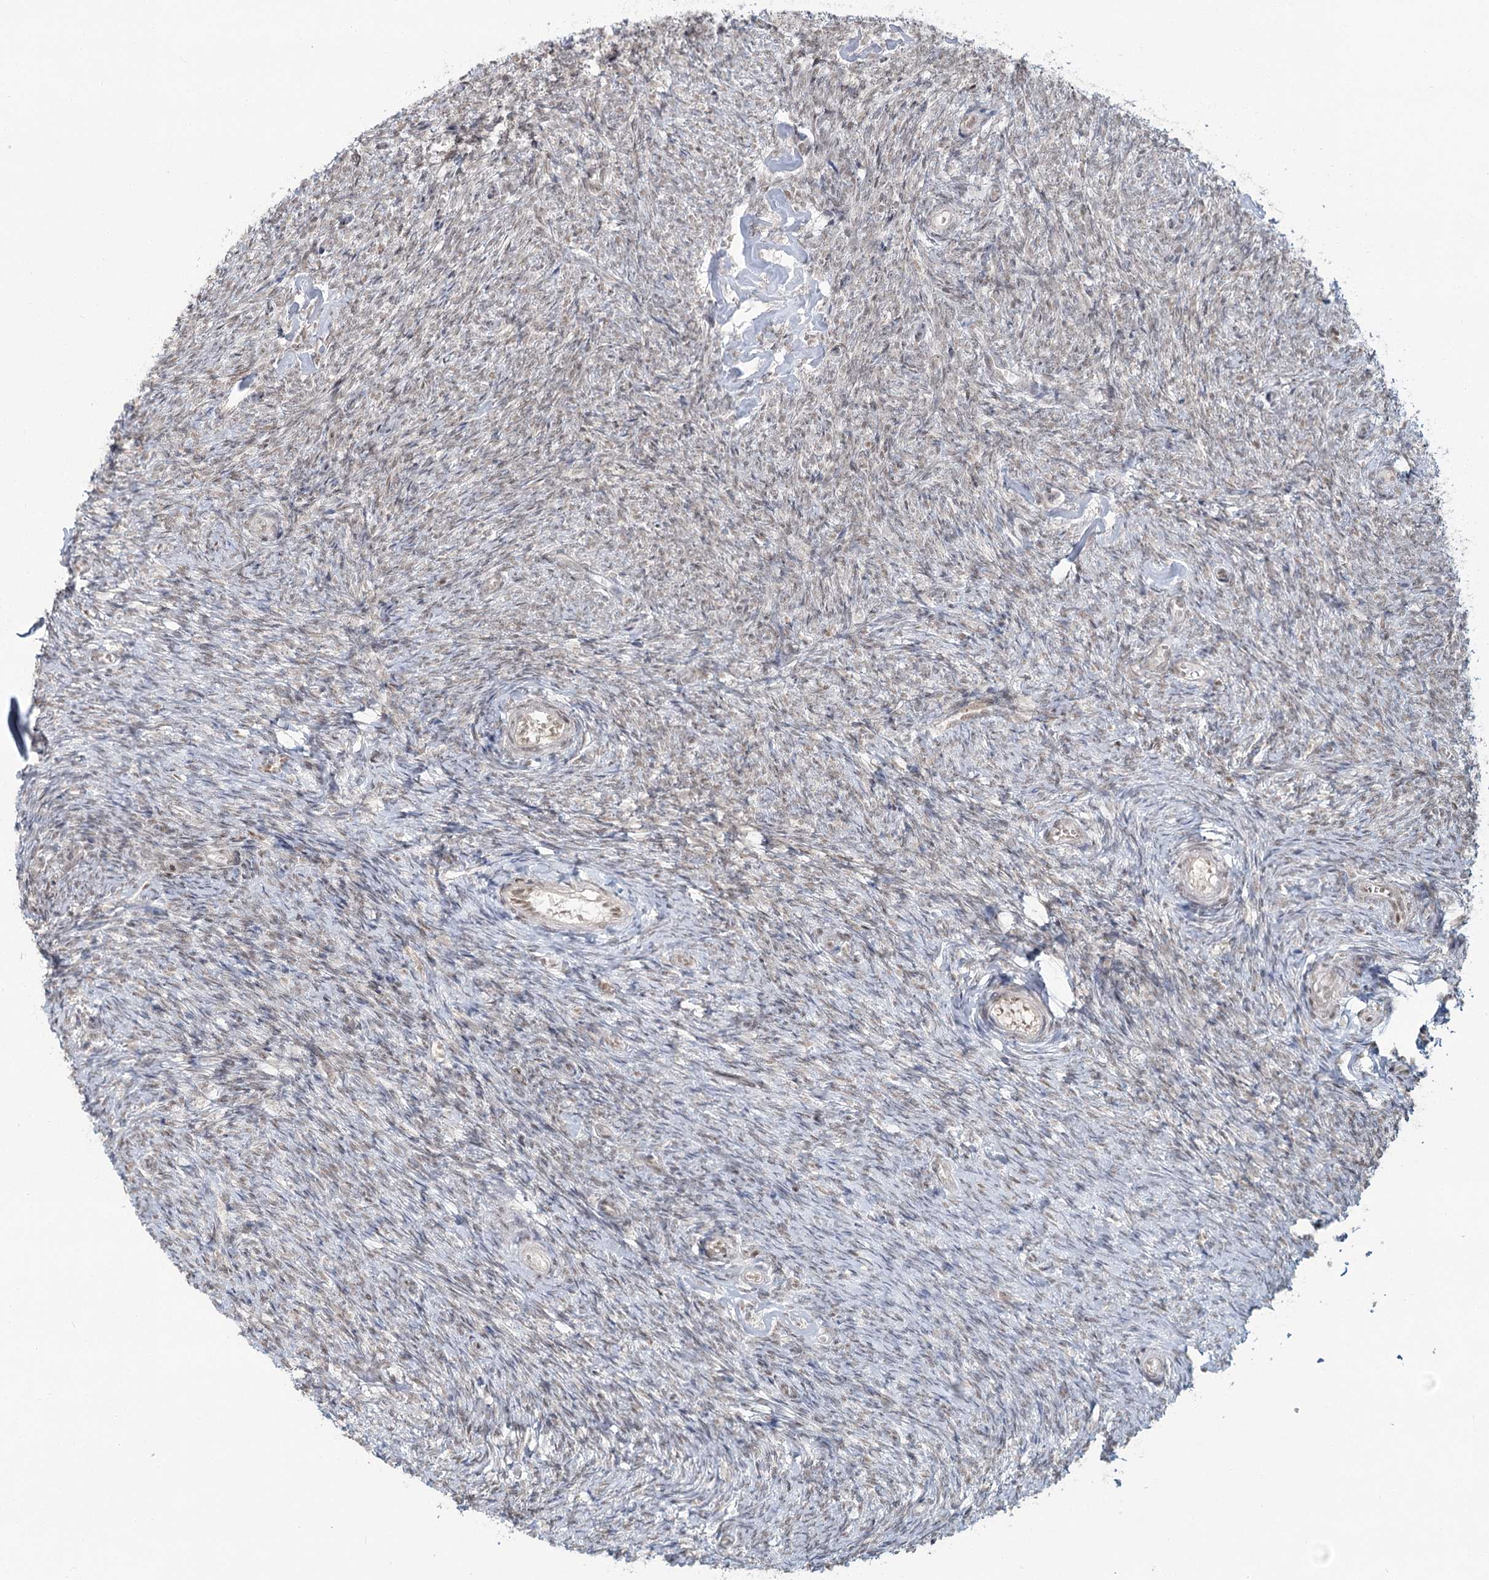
{"staining": {"intensity": "negative", "quantity": "none", "location": "none"}, "tissue": "ovary", "cell_type": "Ovarian stroma cells", "image_type": "normal", "snomed": [{"axis": "morphology", "description": "Normal tissue, NOS"}, {"axis": "topography", "description": "Ovary"}], "caption": "This histopathology image is of unremarkable ovary stained with IHC to label a protein in brown with the nuclei are counter-stained blue. There is no expression in ovarian stroma cells.", "gene": "R3HCC1L", "patient": {"sex": "female", "age": 44}}